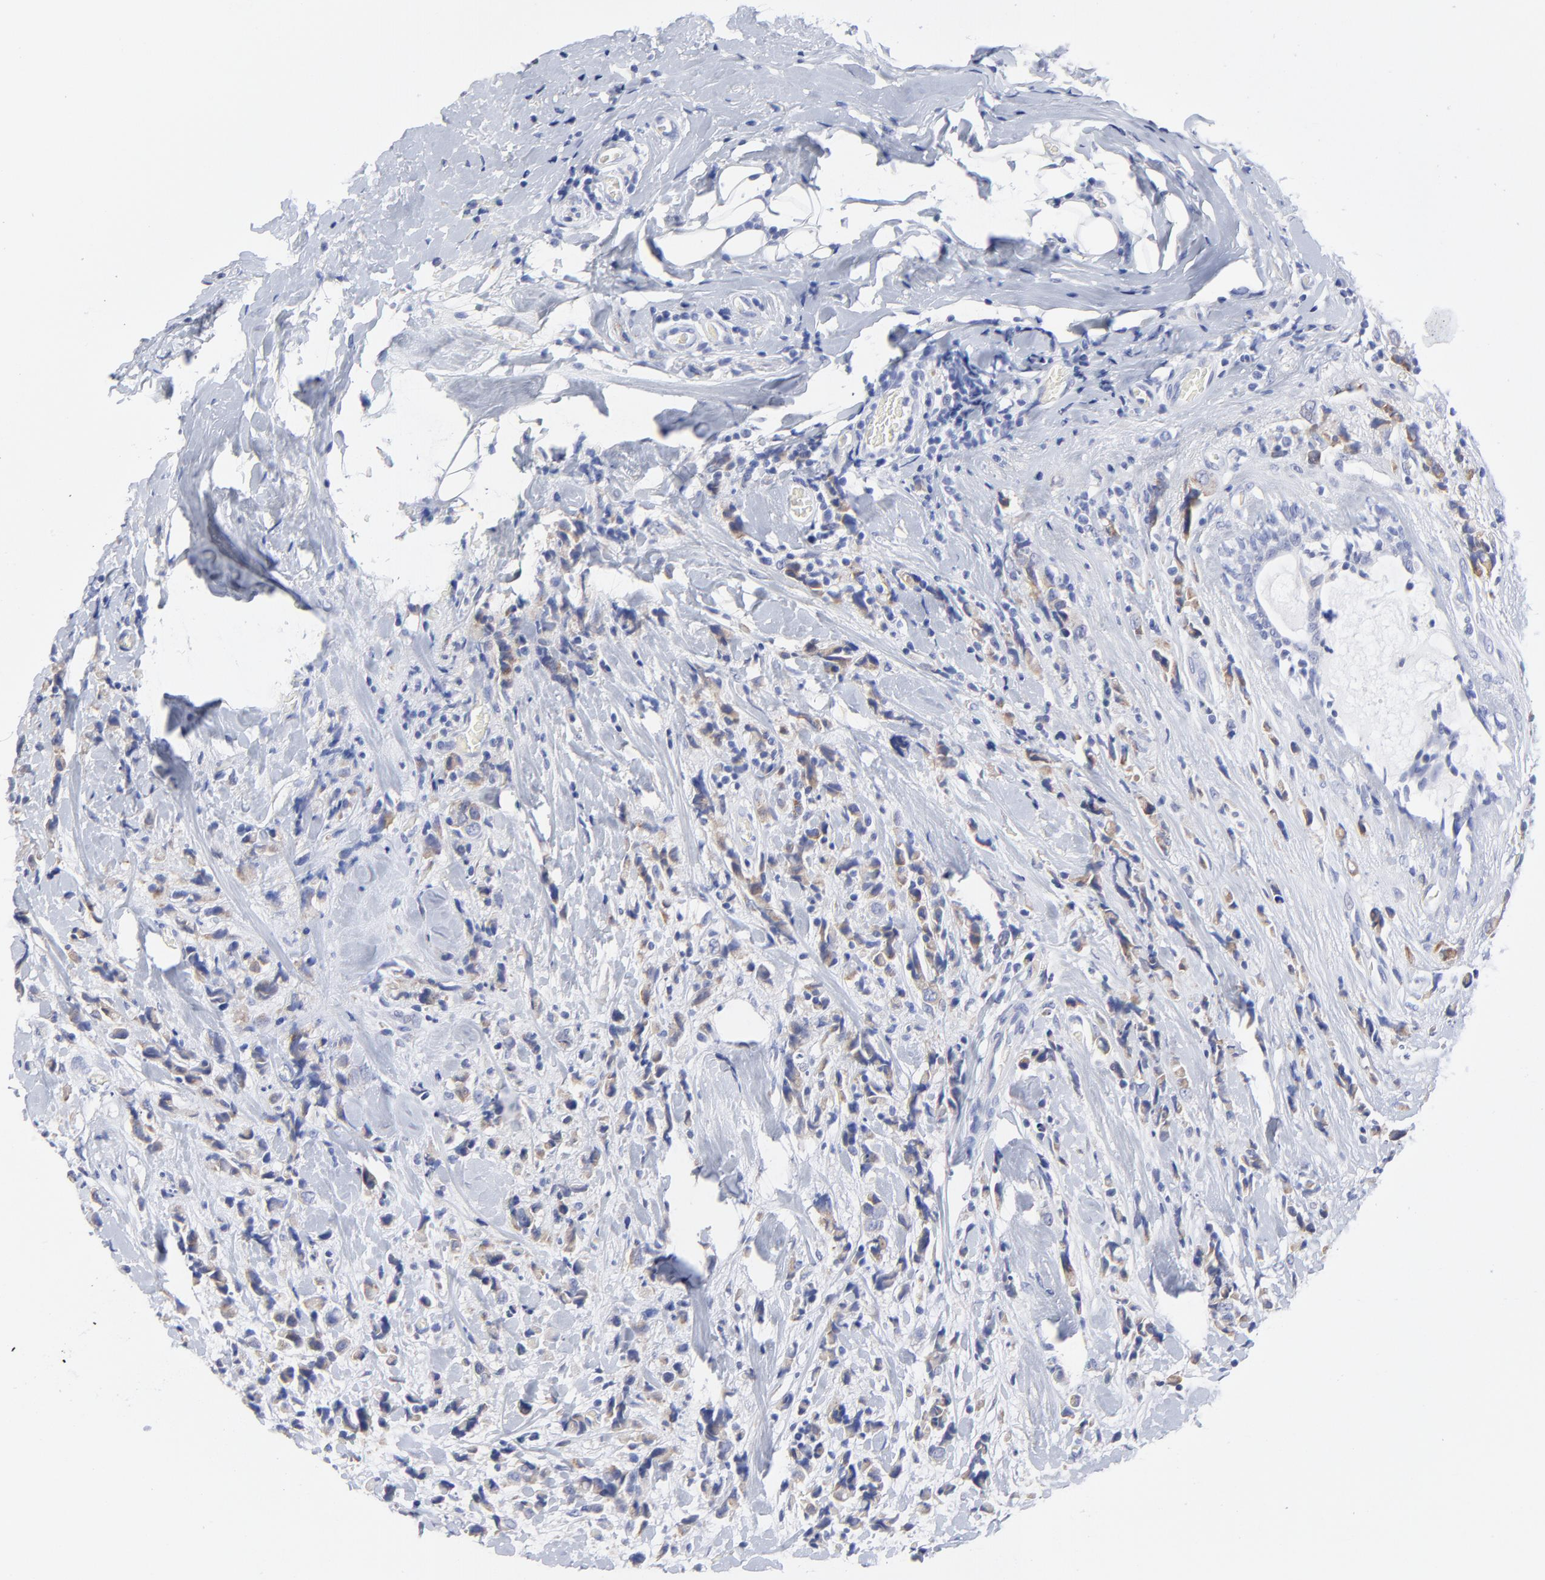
{"staining": {"intensity": "weak", "quantity": ">75%", "location": "cytoplasmic/membranous"}, "tissue": "breast cancer", "cell_type": "Tumor cells", "image_type": "cancer", "snomed": [{"axis": "morphology", "description": "Lobular carcinoma"}, {"axis": "topography", "description": "Breast"}], "caption": "High-magnification brightfield microscopy of breast cancer (lobular carcinoma) stained with DAB (brown) and counterstained with hematoxylin (blue). tumor cells exhibit weak cytoplasmic/membranous expression is seen in approximately>75% of cells.", "gene": "DUSP9", "patient": {"sex": "female", "age": 57}}